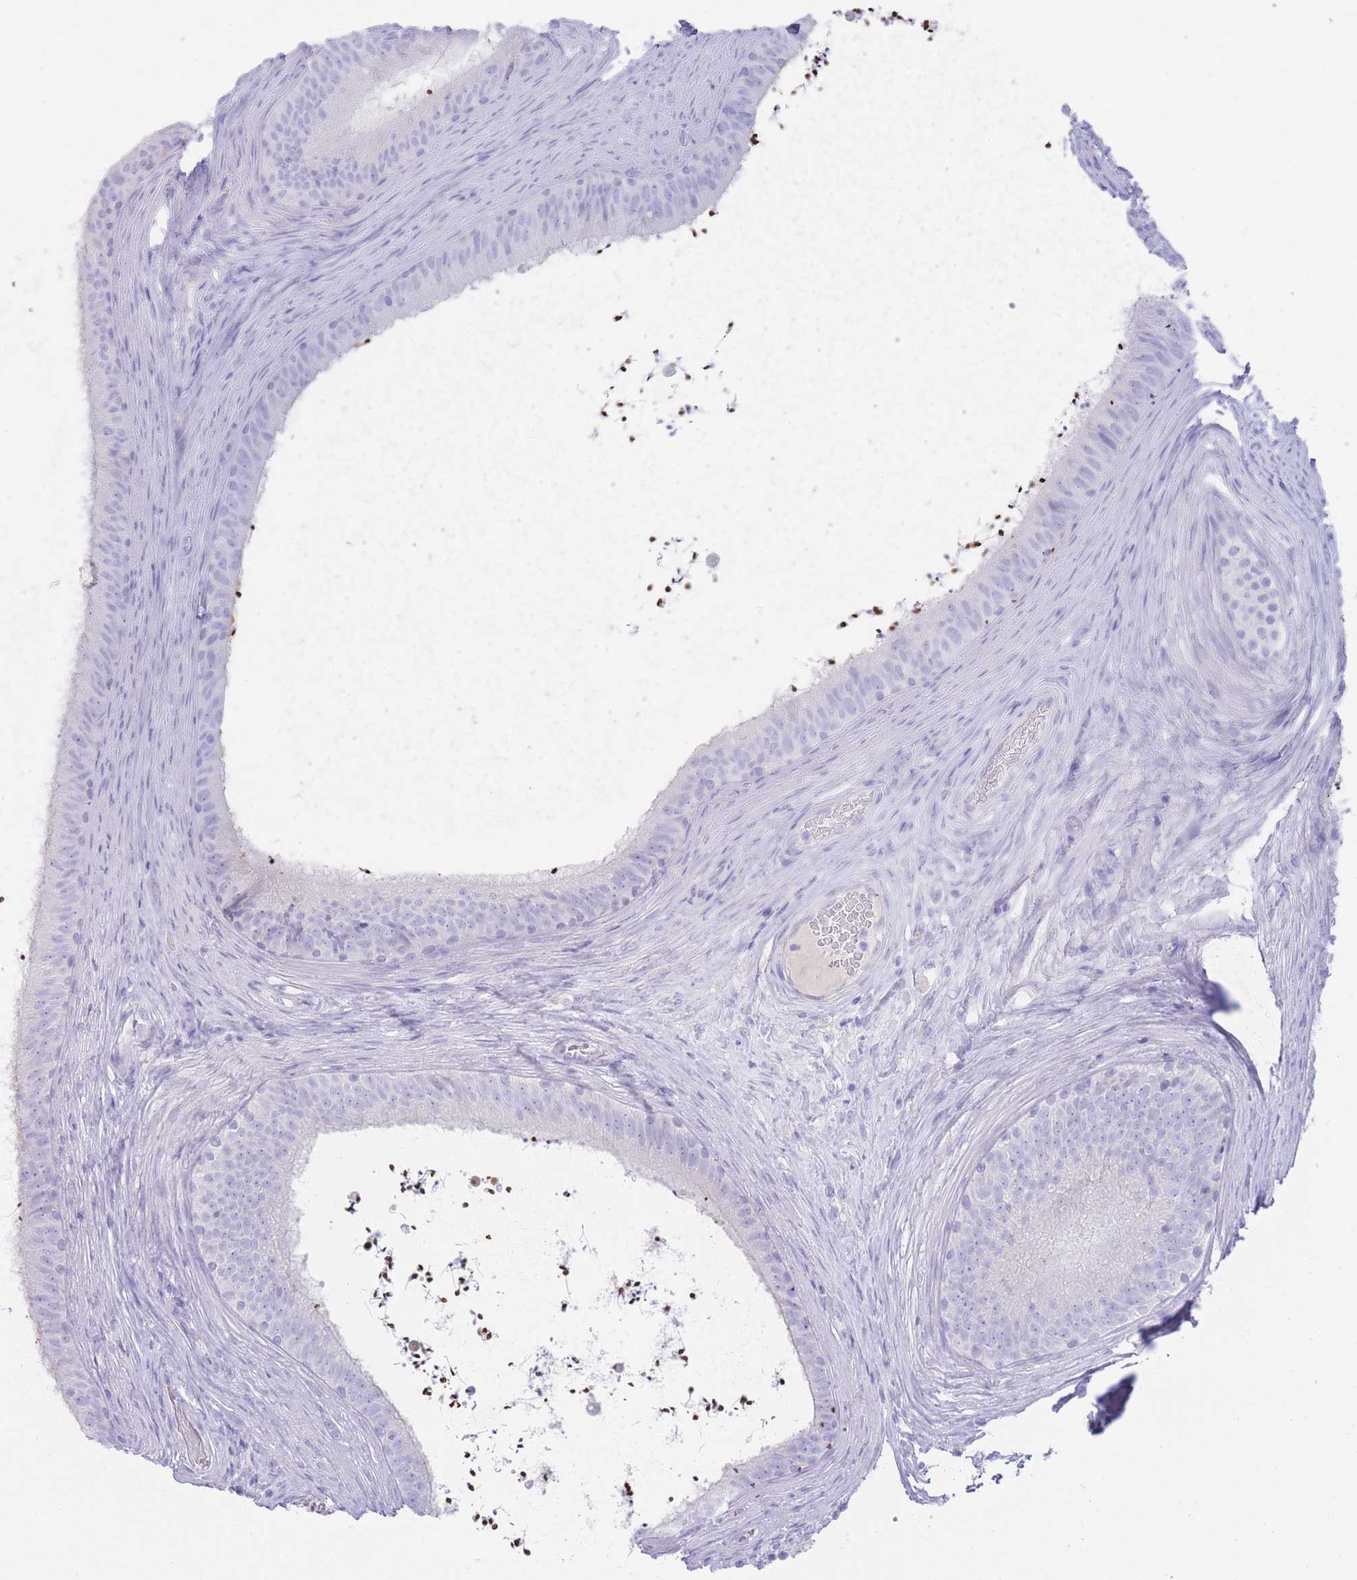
{"staining": {"intensity": "negative", "quantity": "none", "location": "none"}, "tissue": "epididymis", "cell_type": "Glandular cells", "image_type": "normal", "snomed": [{"axis": "morphology", "description": "Normal tissue, NOS"}, {"axis": "topography", "description": "Testis"}, {"axis": "topography", "description": "Epididymis"}], "caption": "High magnification brightfield microscopy of unremarkable epididymis stained with DAB (3,3'-diaminobenzidine) (brown) and counterstained with hematoxylin (blue): glandular cells show no significant expression. (DAB (3,3'-diaminobenzidine) IHC with hematoxylin counter stain).", "gene": "LRRC37A2", "patient": {"sex": "male", "age": 41}}